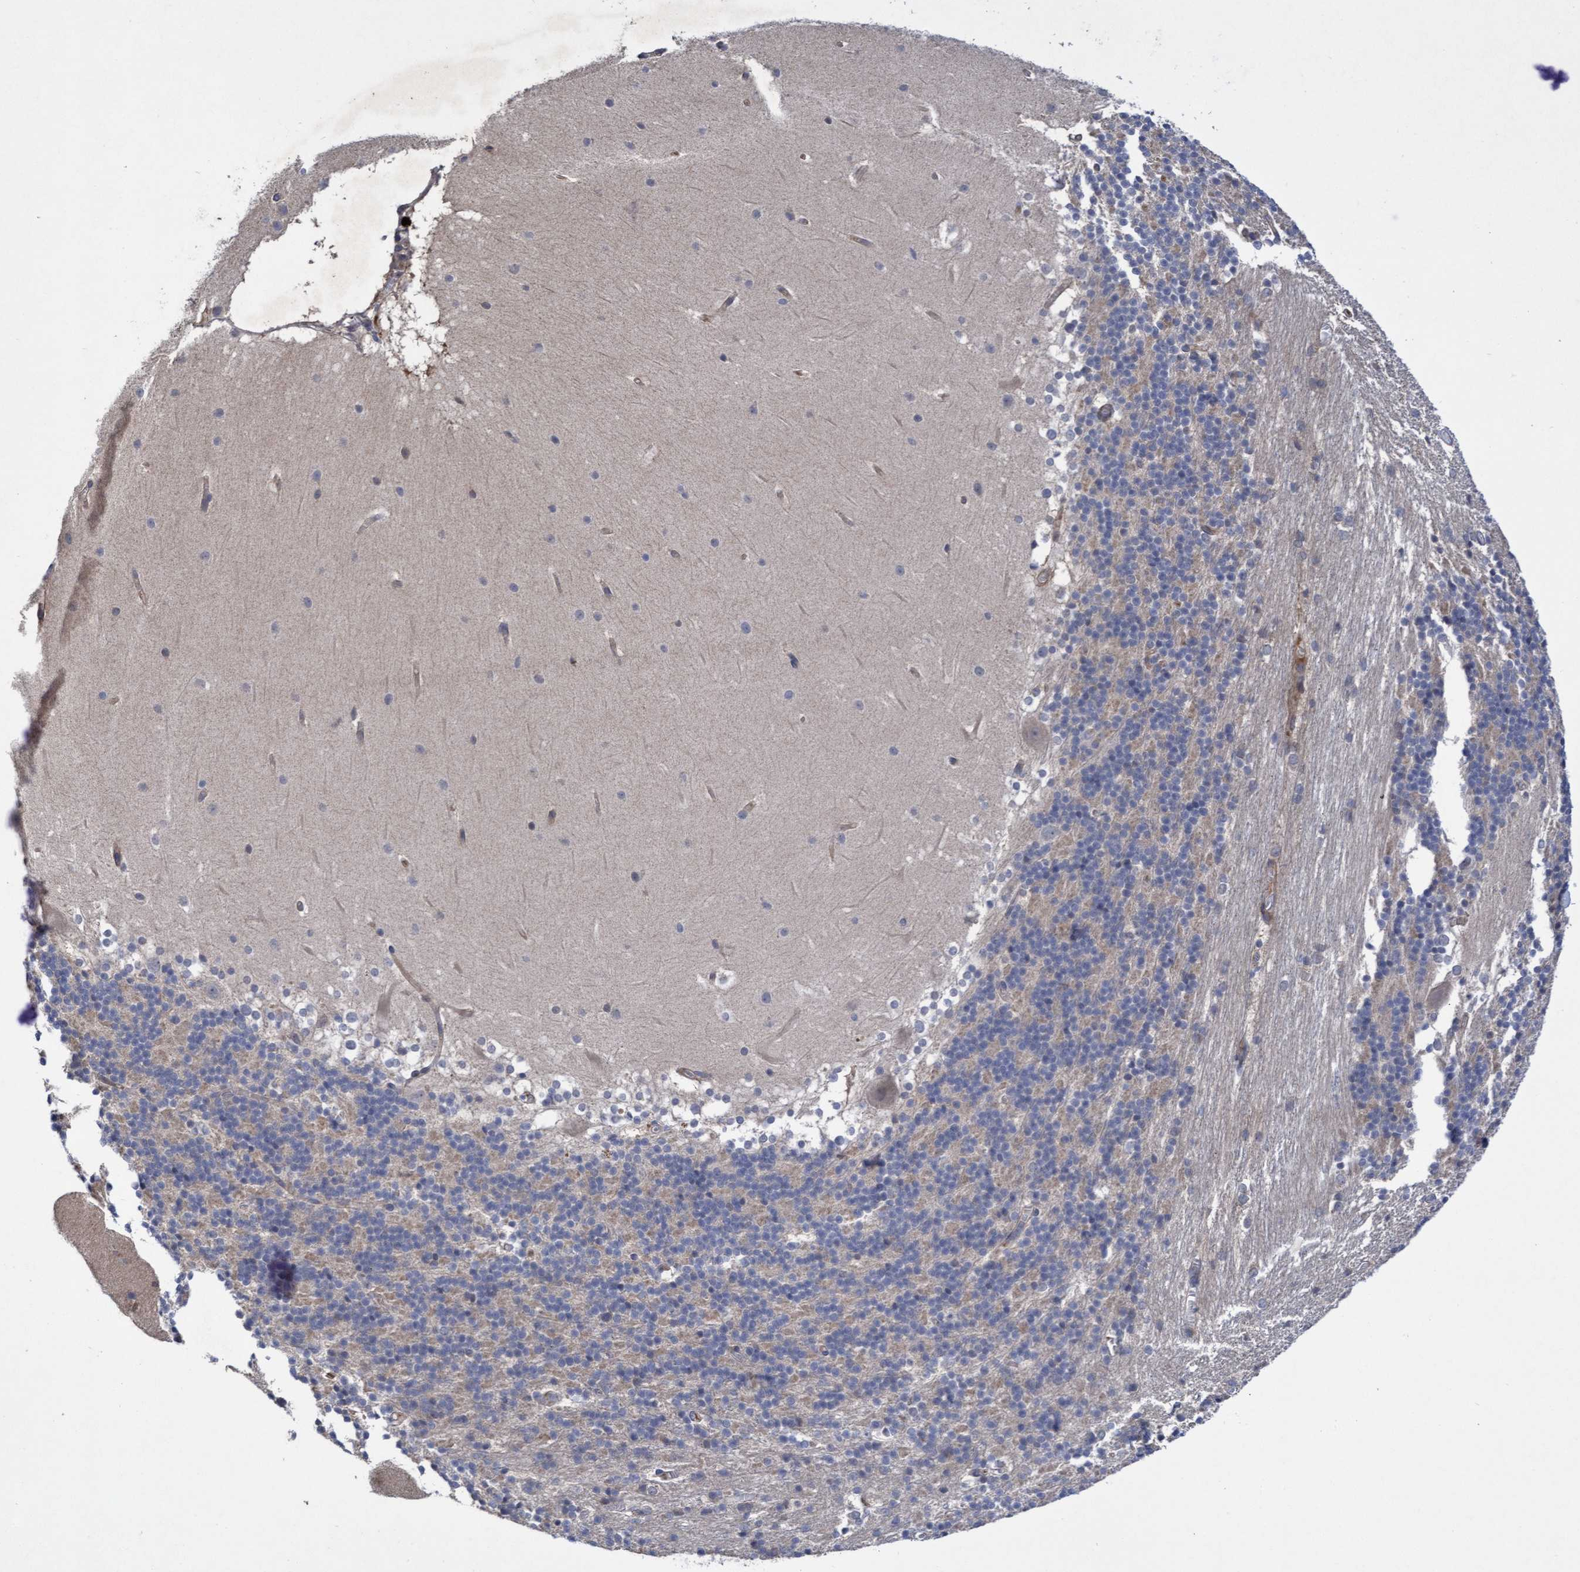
{"staining": {"intensity": "negative", "quantity": "none", "location": "none"}, "tissue": "cerebellum", "cell_type": "Cells in granular layer", "image_type": "normal", "snomed": [{"axis": "morphology", "description": "Normal tissue, NOS"}, {"axis": "topography", "description": "Cerebellum"}], "caption": "This is a photomicrograph of immunohistochemistry (IHC) staining of unremarkable cerebellum, which shows no staining in cells in granular layer.", "gene": "COBL", "patient": {"sex": "female", "age": 19}}